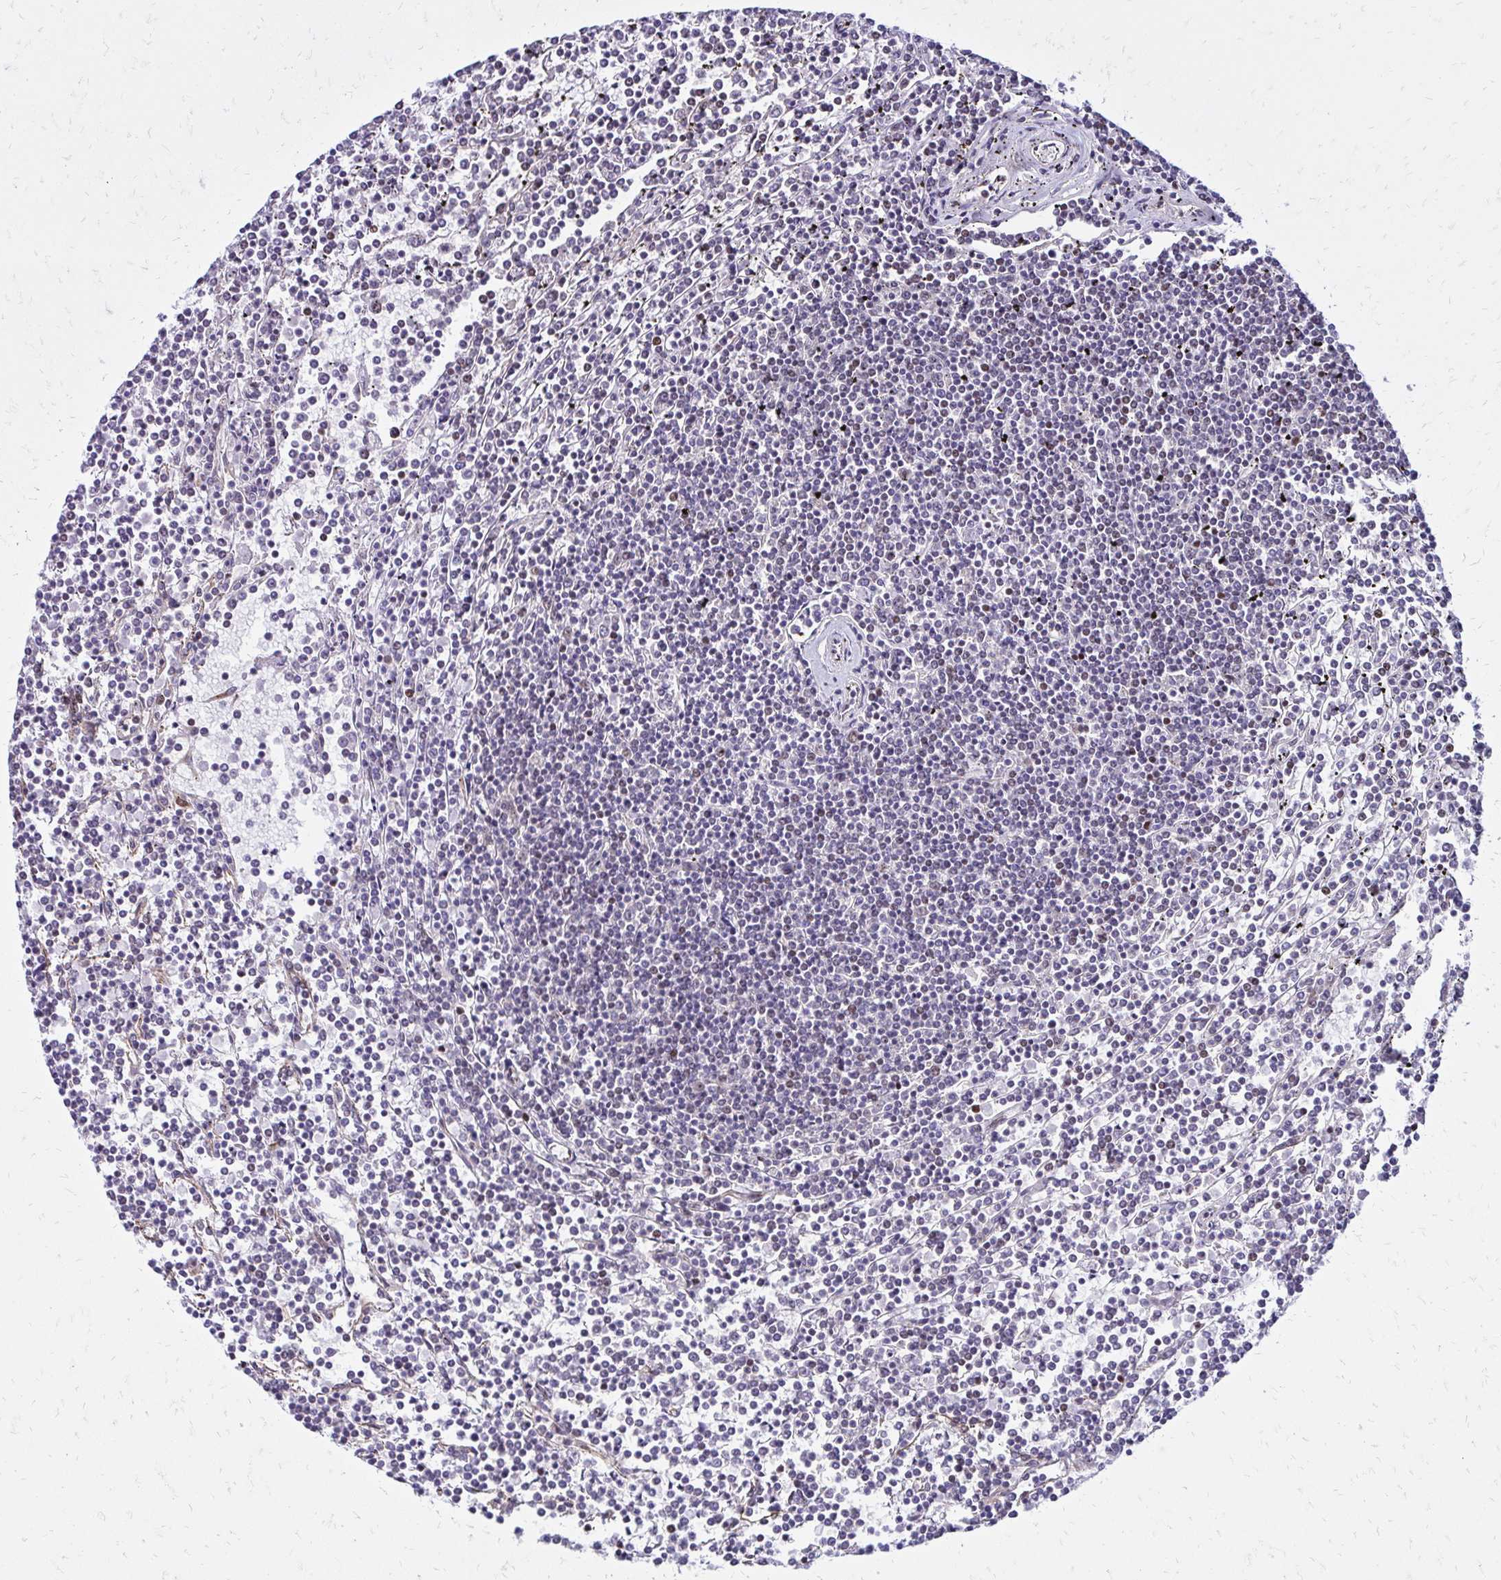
{"staining": {"intensity": "negative", "quantity": "none", "location": "none"}, "tissue": "lymphoma", "cell_type": "Tumor cells", "image_type": "cancer", "snomed": [{"axis": "morphology", "description": "Malignant lymphoma, non-Hodgkin's type, Low grade"}, {"axis": "topography", "description": "Spleen"}], "caption": "Tumor cells are negative for brown protein staining in low-grade malignant lymphoma, non-Hodgkin's type. Brightfield microscopy of IHC stained with DAB (brown) and hematoxylin (blue), captured at high magnification.", "gene": "TOB1", "patient": {"sex": "female", "age": 19}}